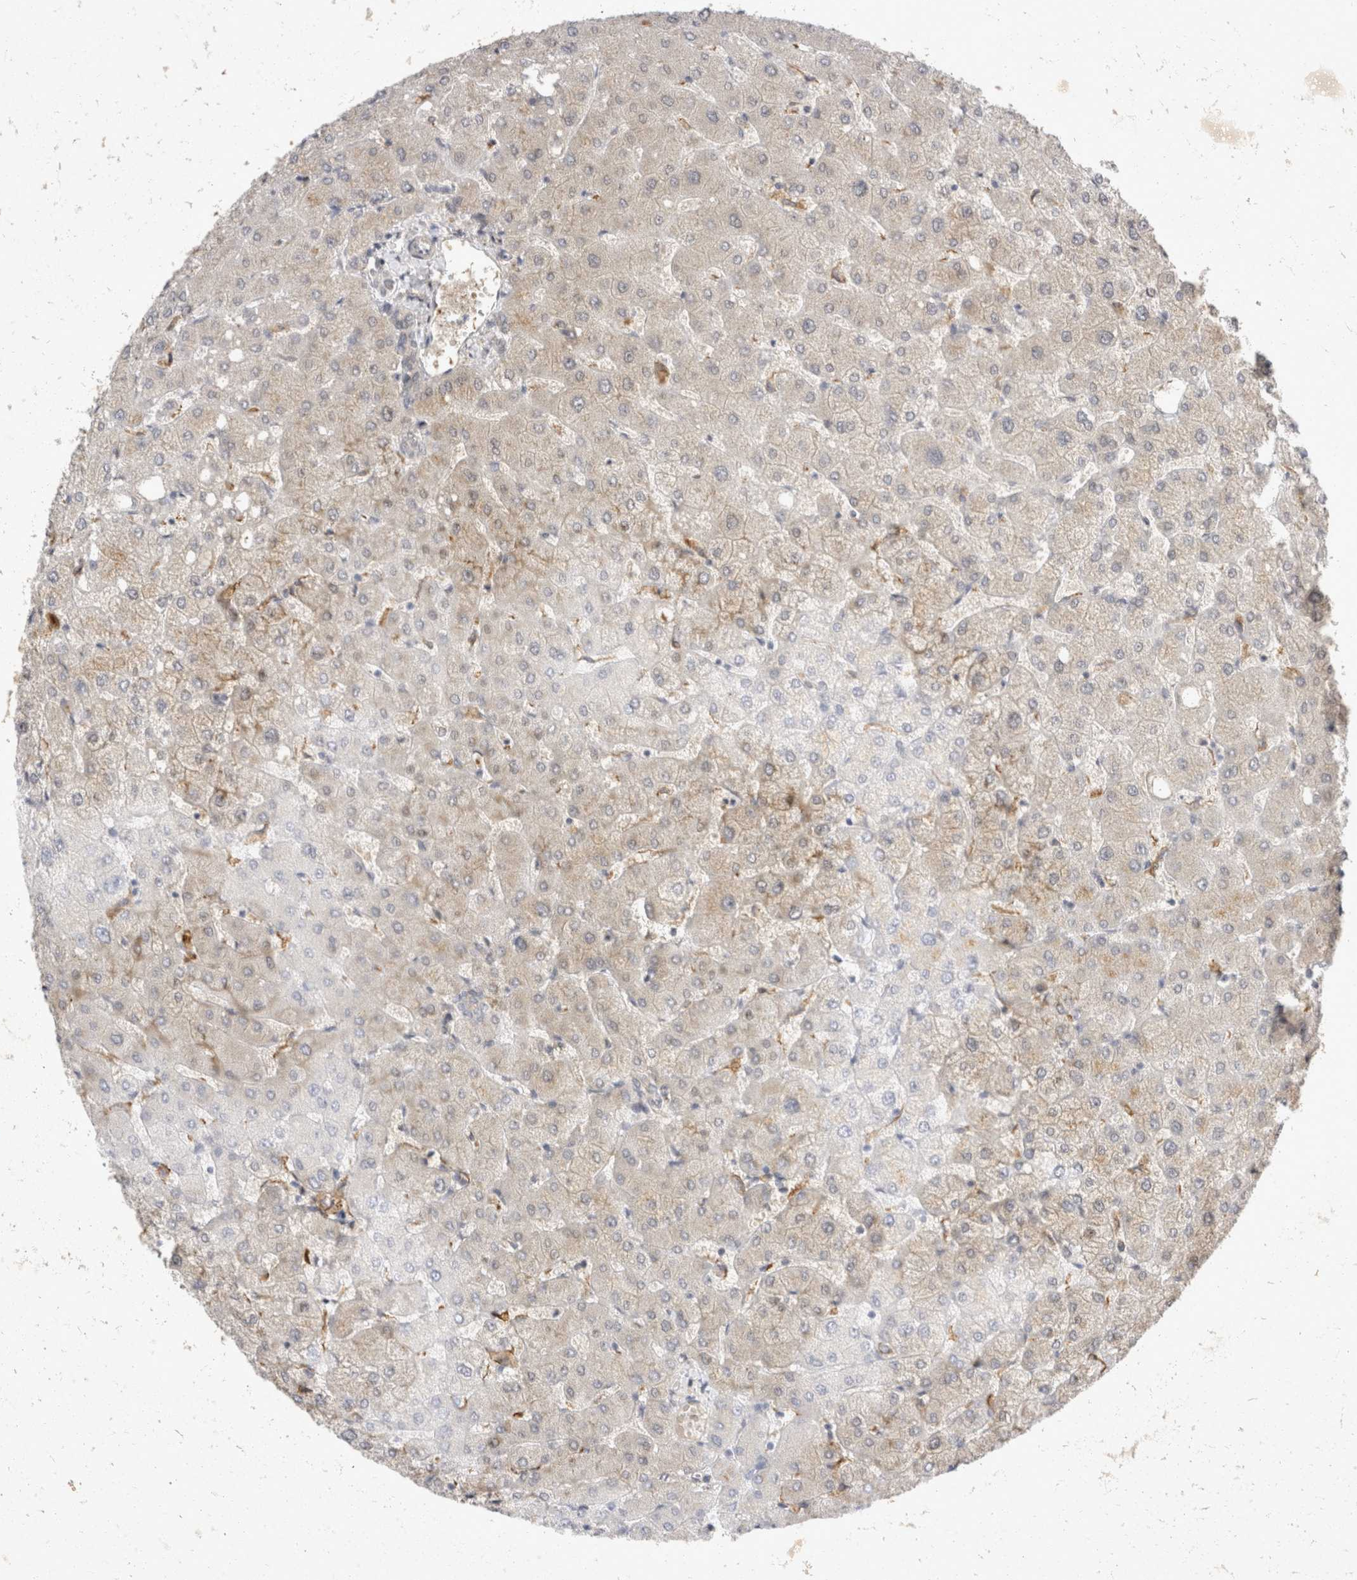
{"staining": {"intensity": "negative", "quantity": "none", "location": "none"}, "tissue": "liver", "cell_type": "Cholangiocytes", "image_type": "normal", "snomed": [{"axis": "morphology", "description": "Normal tissue, NOS"}, {"axis": "topography", "description": "Liver"}], "caption": "IHC of unremarkable liver demonstrates no positivity in cholangiocytes. The staining was performed using DAB (3,3'-diaminobenzidine) to visualize the protein expression in brown, while the nuclei were stained in blue with hematoxylin (Magnification: 20x).", "gene": "TOM1L2", "patient": {"sex": "female", "age": 54}}